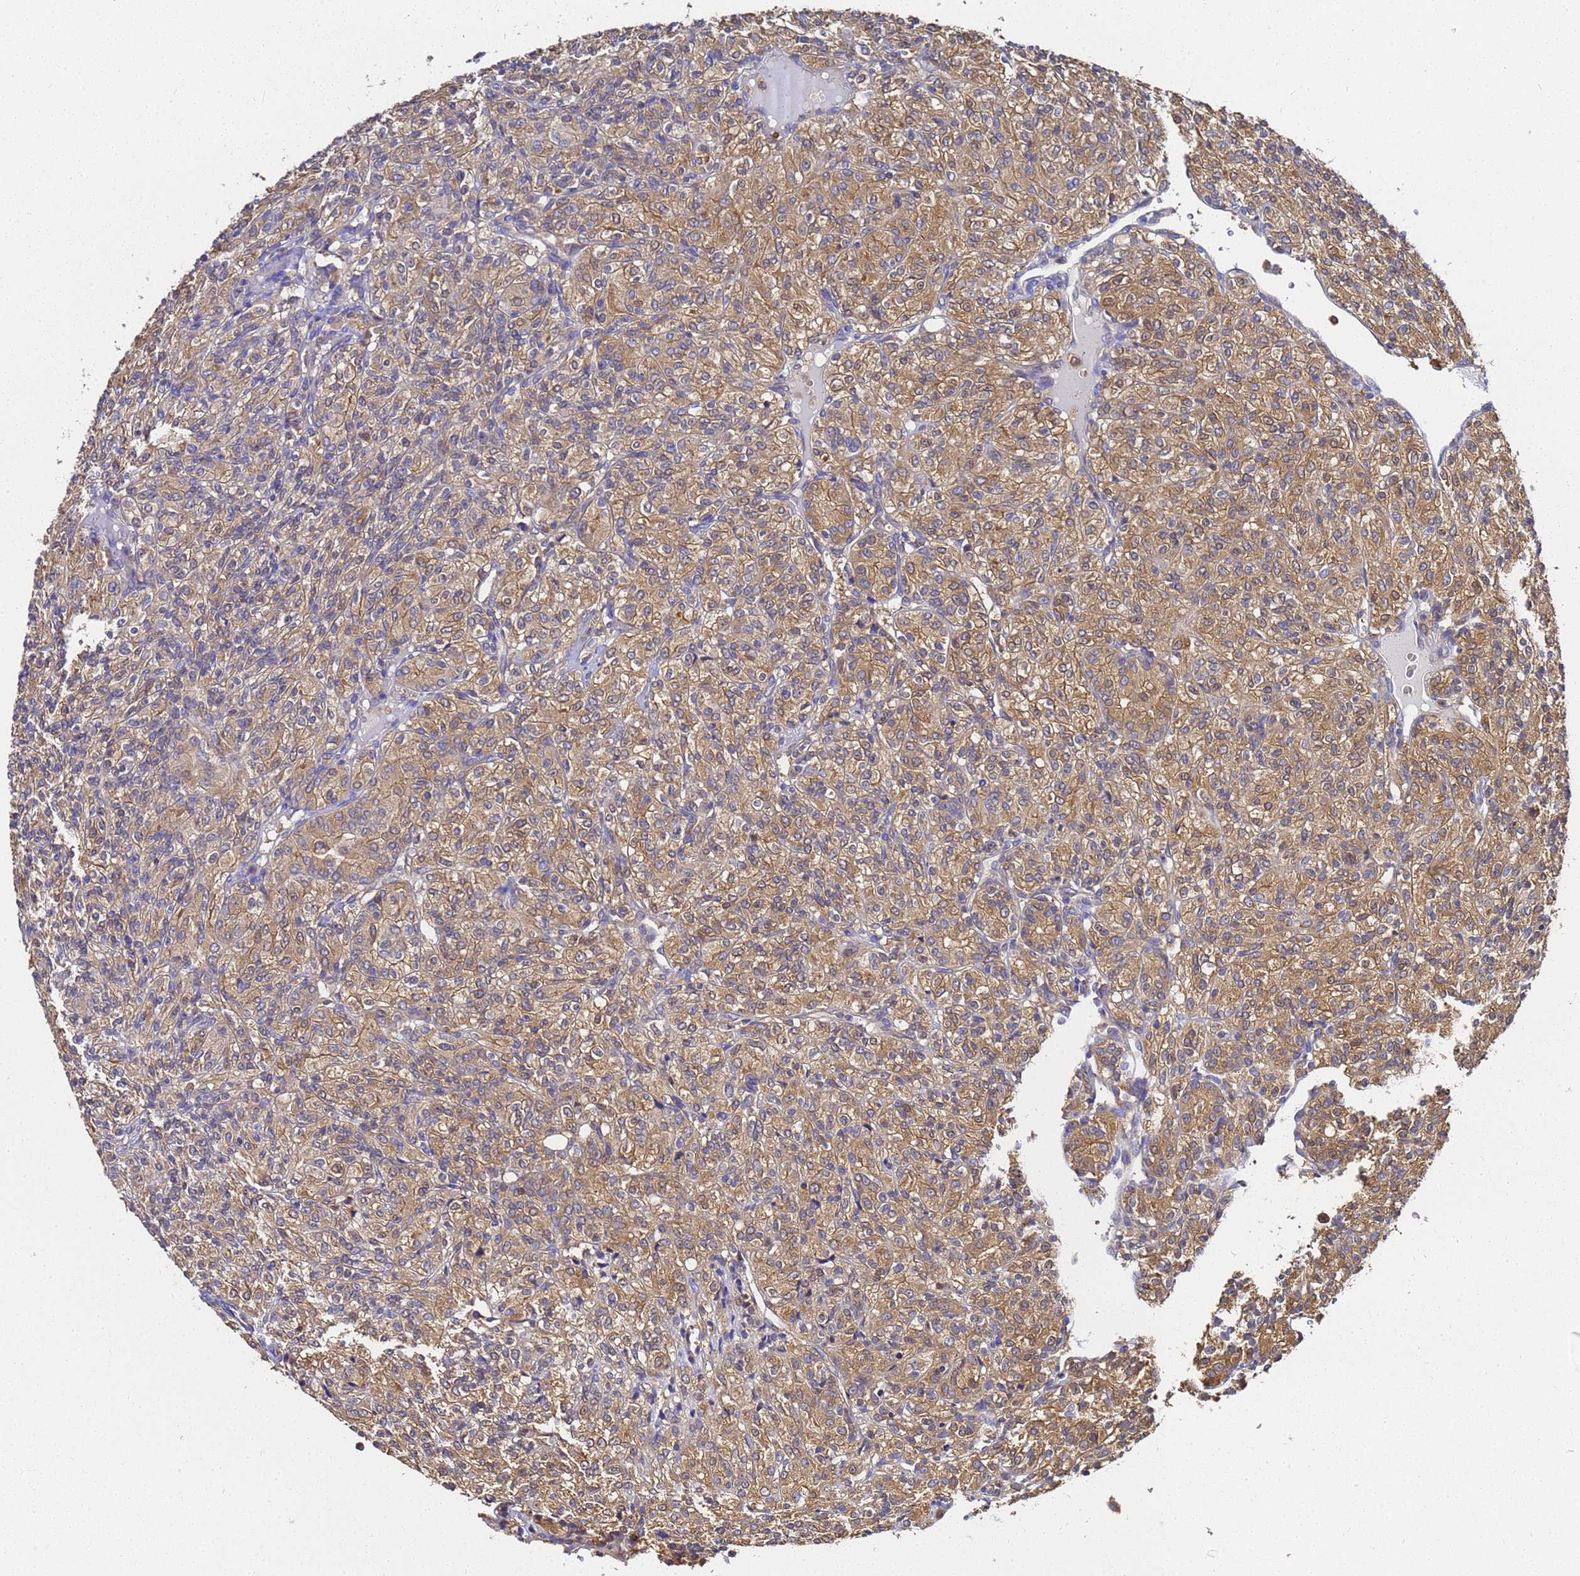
{"staining": {"intensity": "moderate", "quantity": ">75%", "location": "cytoplasmic/membranous"}, "tissue": "renal cancer", "cell_type": "Tumor cells", "image_type": "cancer", "snomed": [{"axis": "morphology", "description": "Adenocarcinoma, NOS"}, {"axis": "topography", "description": "Kidney"}], "caption": "Adenocarcinoma (renal) was stained to show a protein in brown. There is medium levels of moderate cytoplasmic/membranous positivity in approximately >75% of tumor cells. The staining was performed using DAB to visualize the protein expression in brown, while the nuclei were stained in blue with hematoxylin (Magnification: 20x).", "gene": "NME1-NME2", "patient": {"sex": "male", "age": 77}}